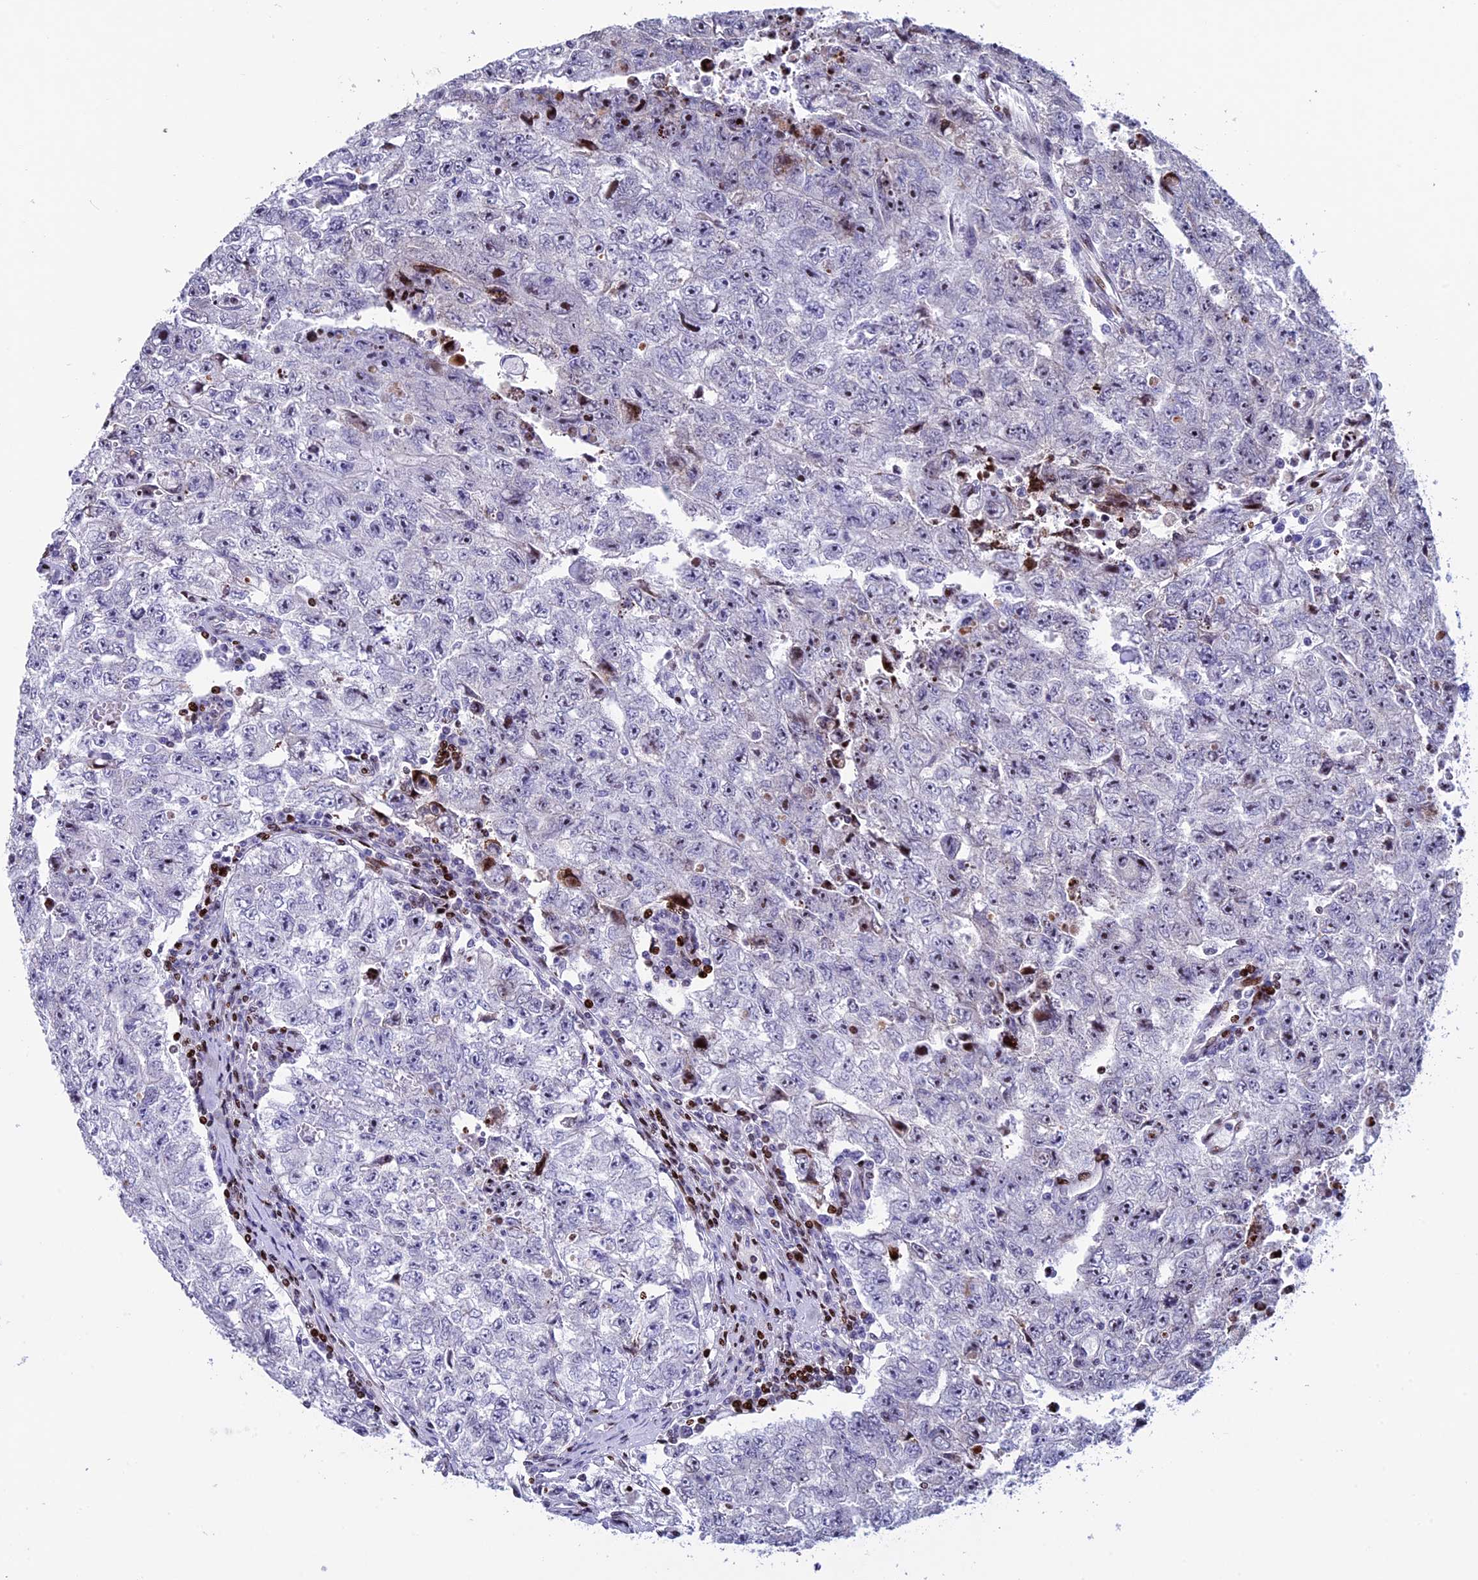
{"staining": {"intensity": "negative", "quantity": "none", "location": "none"}, "tissue": "testis cancer", "cell_type": "Tumor cells", "image_type": "cancer", "snomed": [{"axis": "morphology", "description": "Carcinoma, Embryonal, NOS"}, {"axis": "topography", "description": "Testis"}], "caption": "DAB (3,3'-diaminobenzidine) immunohistochemical staining of testis cancer exhibits no significant staining in tumor cells.", "gene": "BTBD3", "patient": {"sex": "male", "age": 17}}